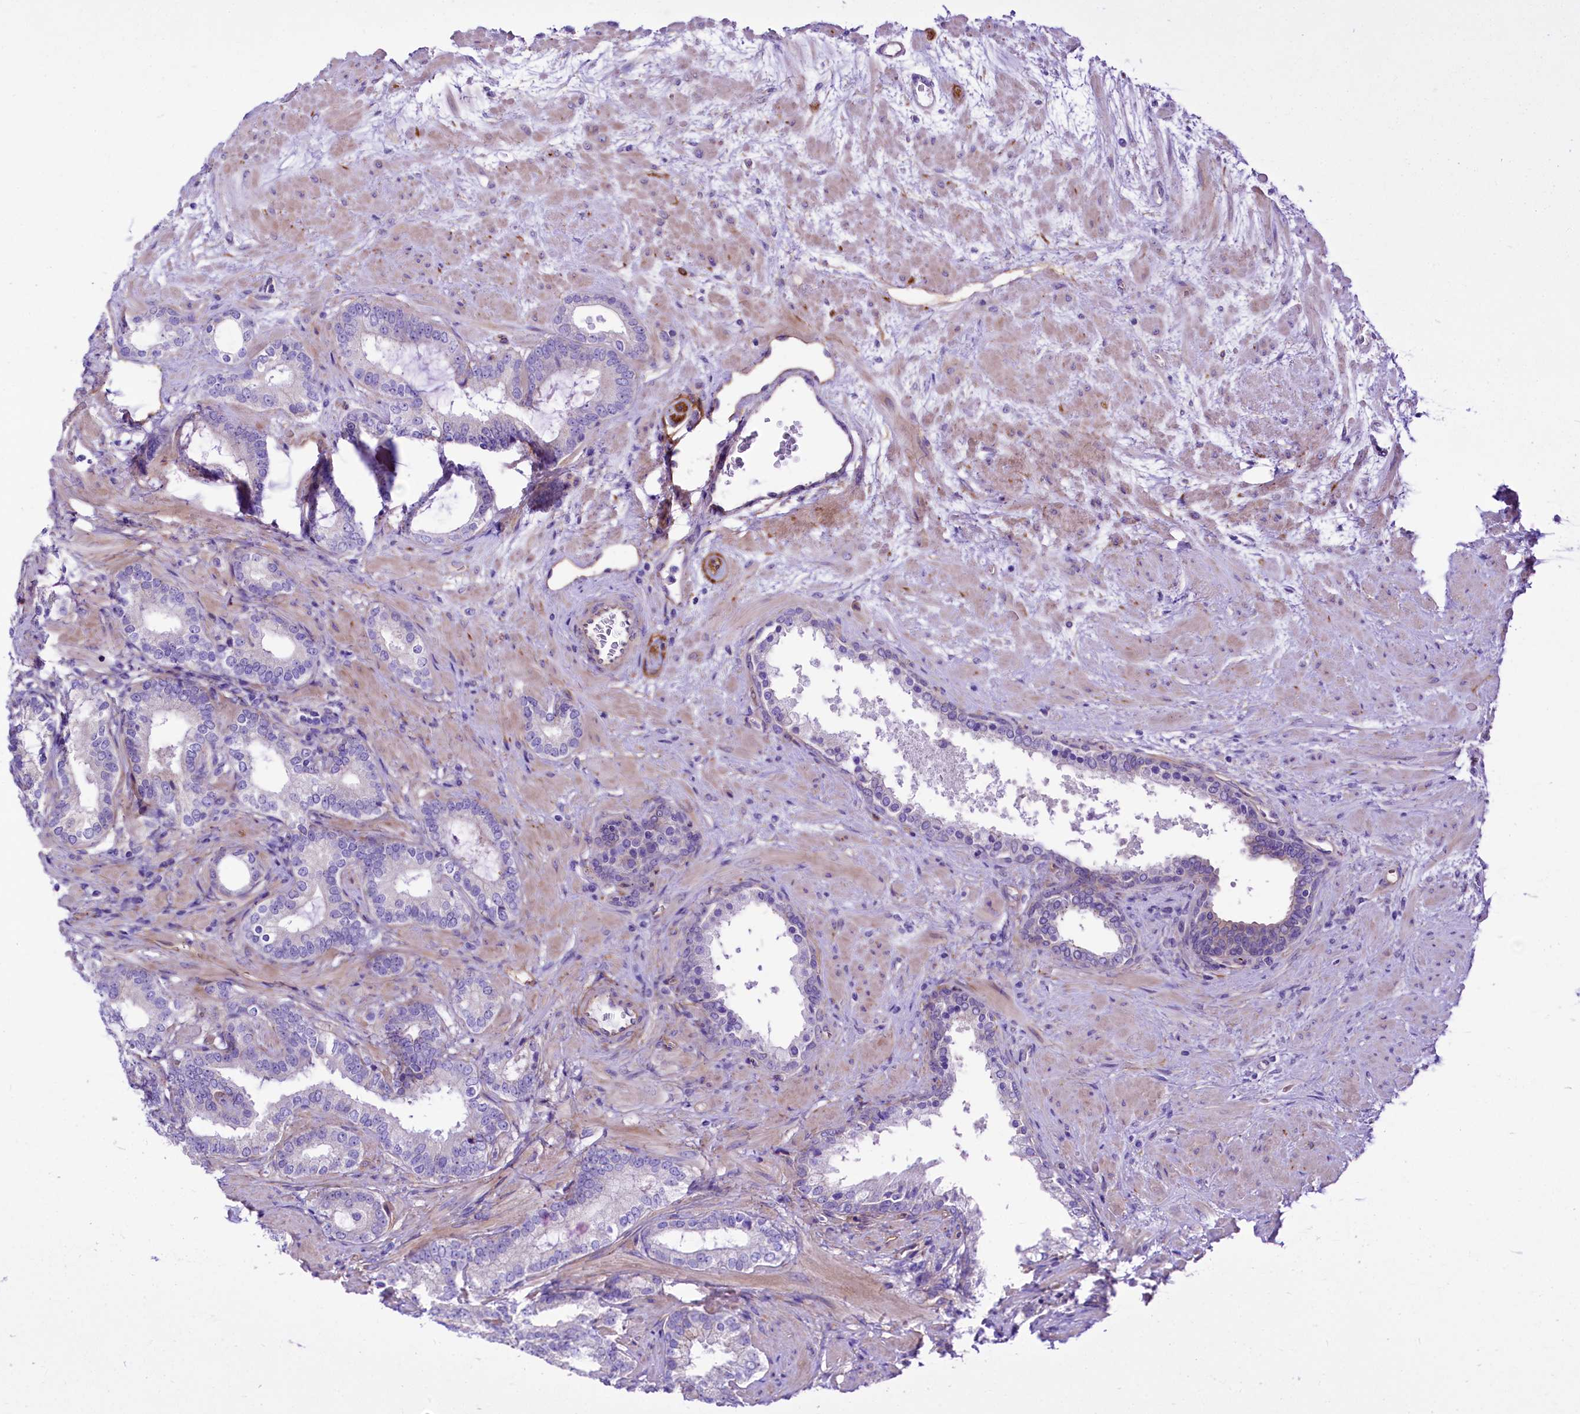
{"staining": {"intensity": "negative", "quantity": "none", "location": "none"}, "tissue": "prostate cancer", "cell_type": "Tumor cells", "image_type": "cancer", "snomed": [{"axis": "morphology", "description": "Adenocarcinoma, High grade"}, {"axis": "topography", "description": "Prostate"}], "caption": "Immunohistochemical staining of human high-grade adenocarcinoma (prostate) exhibits no significant staining in tumor cells.", "gene": "SLF1", "patient": {"sex": "male", "age": 64}}